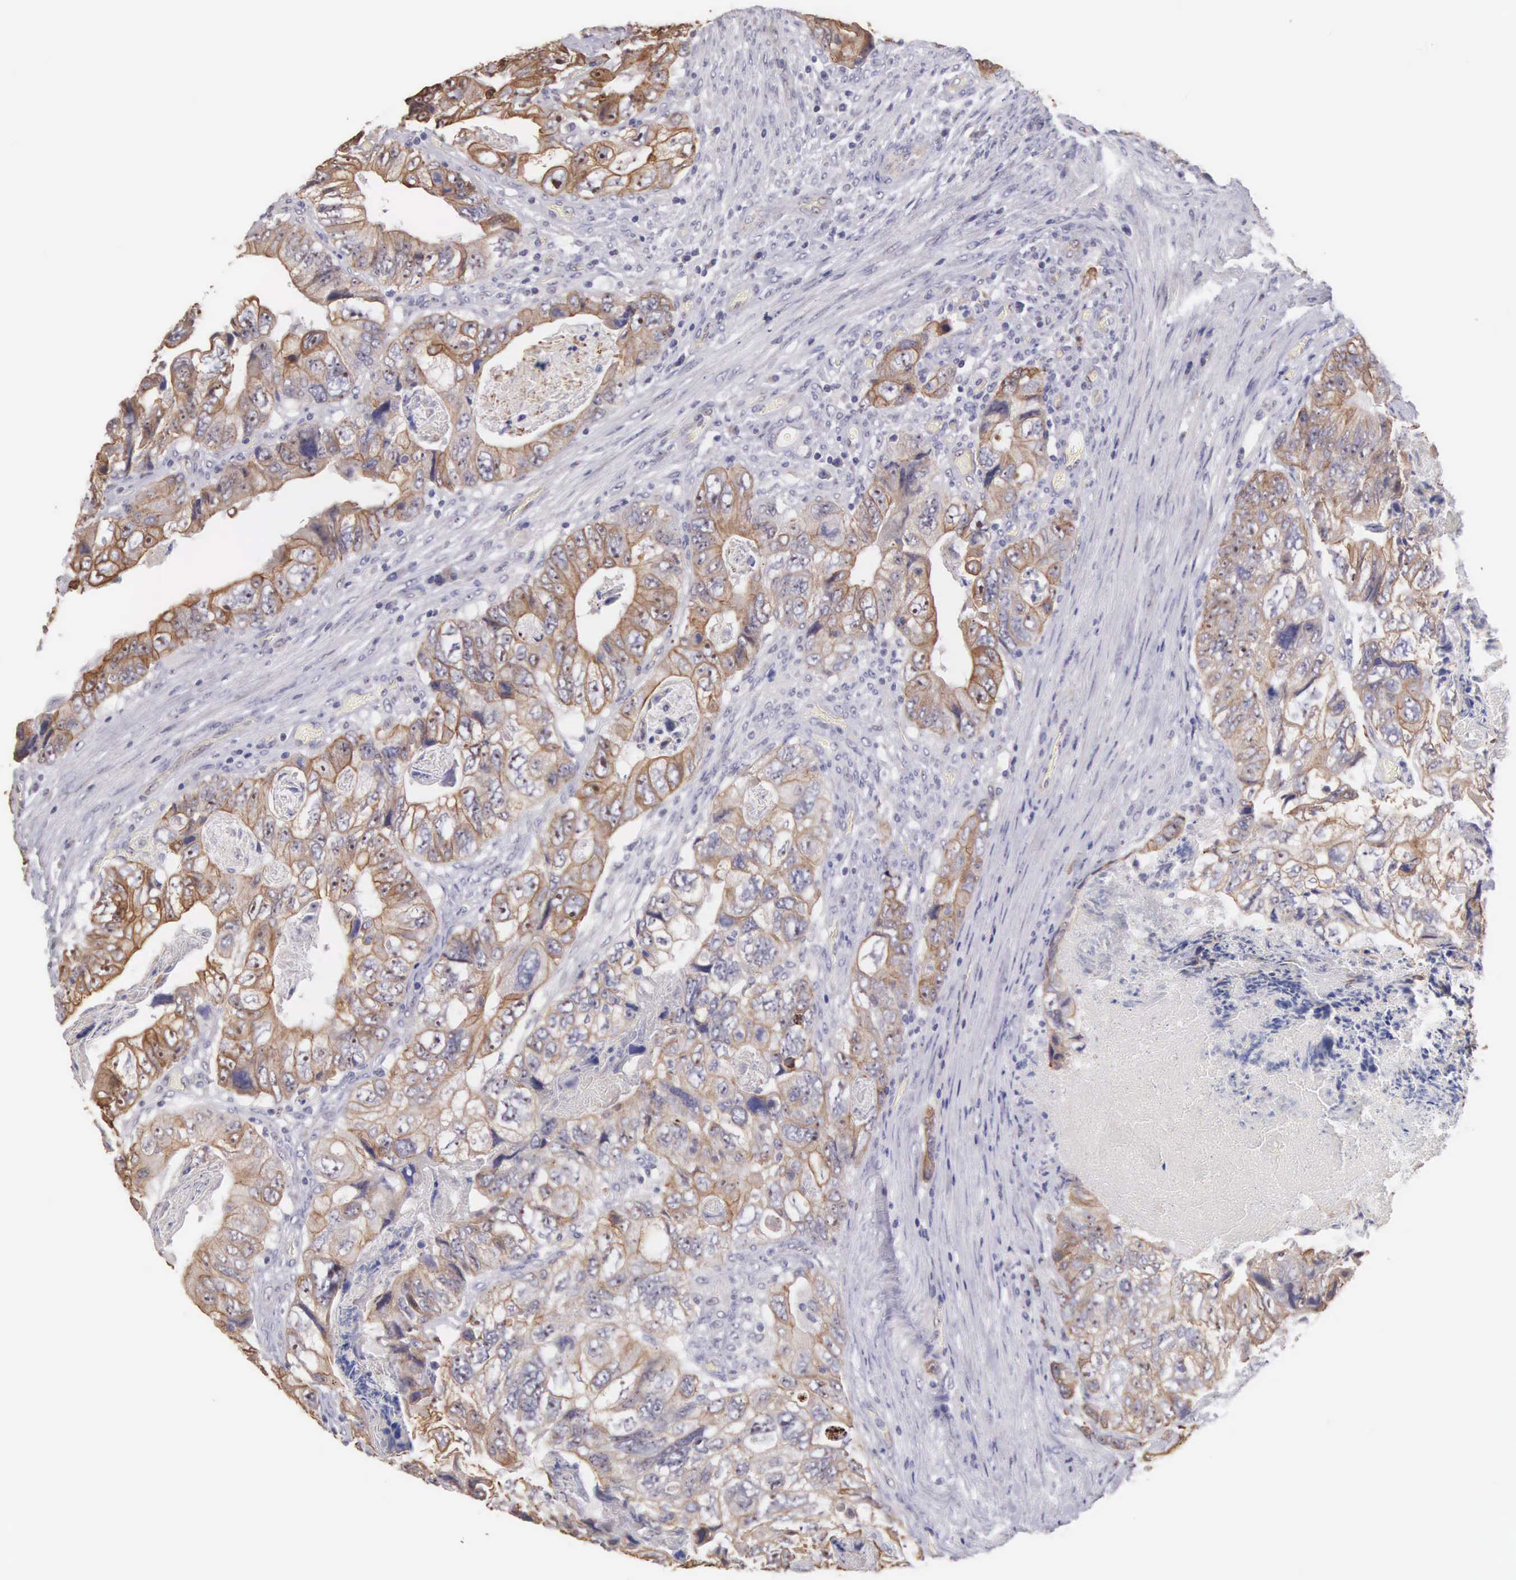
{"staining": {"intensity": "moderate", "quantity": "25%-75%", "location": "cytoplasmic/membranous"}, "tissue": "colorectal cancer", "cell_type": "Tumor cells", "image_type": "cancer", "snomed": [{"axis": "morphology", "description": "Adenocarcinoma, NOS"}, {"axis": "topography", "description": "Rectum"}], "caption": "IHC (DAB (3,3'-diaminobenzidine)) staining of human adenocarcinoma (colorectal) reveals moderate cytoplasmic/membranous protein staining in about 25%-75% of tumor cells.", "gene": "PIR", "patient": {"sex": "female", "age": 82}}